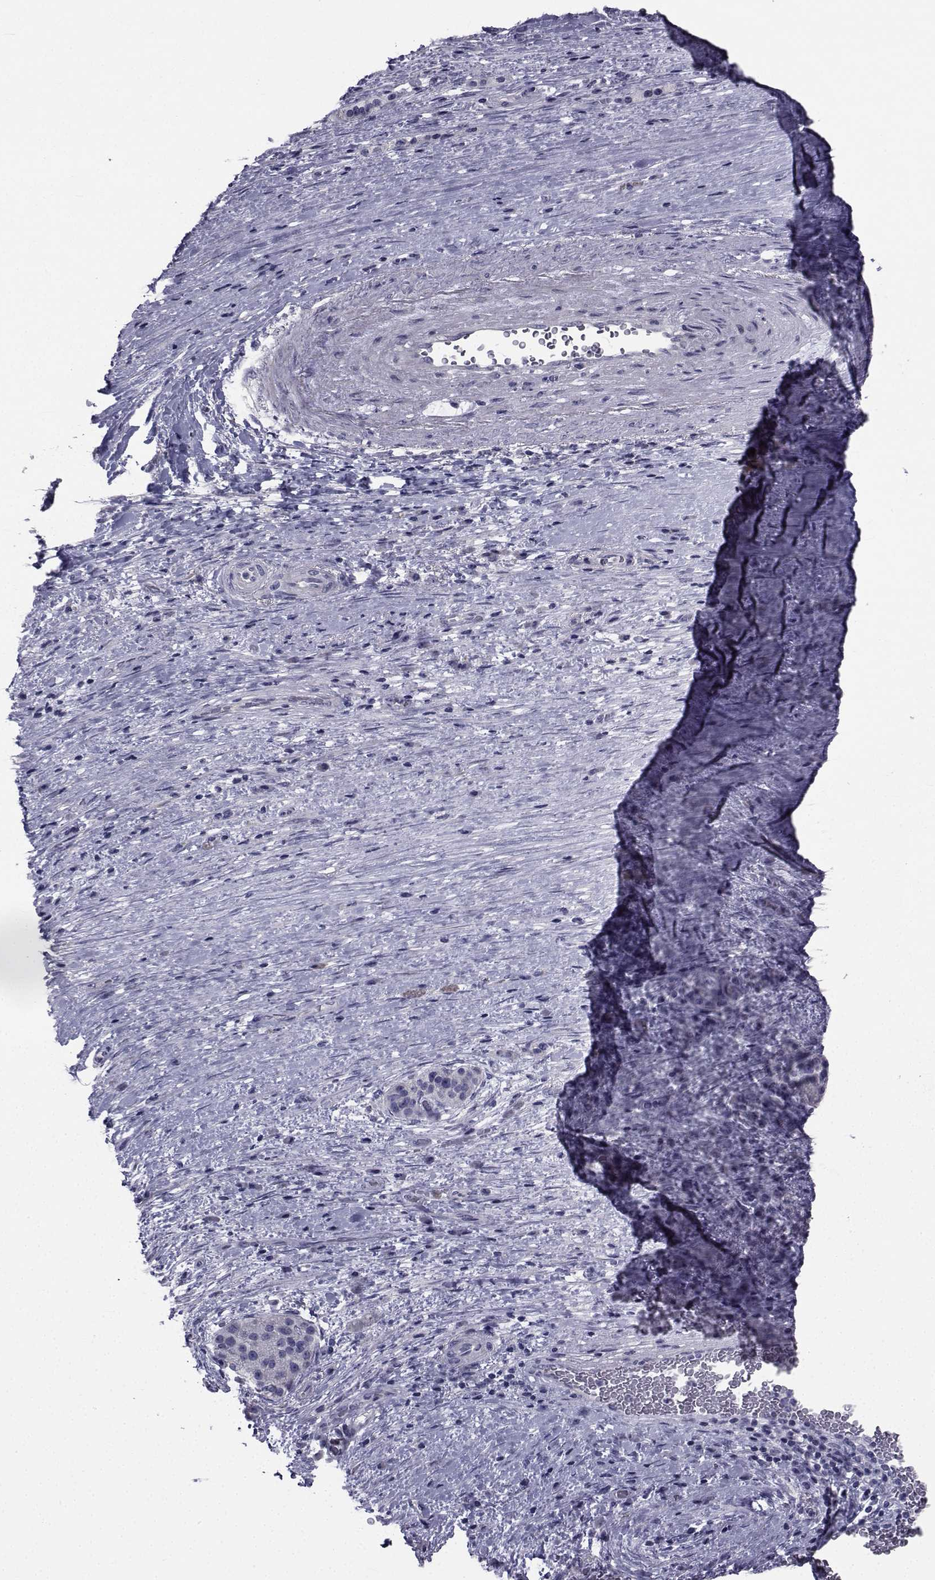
{"staining": {"intensity": "negative", "quantity": "none", "location": "none"}, "tissue": "pancreatic cancer", "cell_type": "Tumor cells", "image_type": "cancer", "snomed": [{"axis": "morphology", "description": "Adenocarcinoma, NOS"}, {"axis": "topography", "description": "Pancreas"}], "caption": "Protein analysis of adenocarcinoma (pancreatic) demonstrates no significant positivity in tumor cells.", "gene": "CHRNA1", "patient": {"sex": "male", "age": 63}}